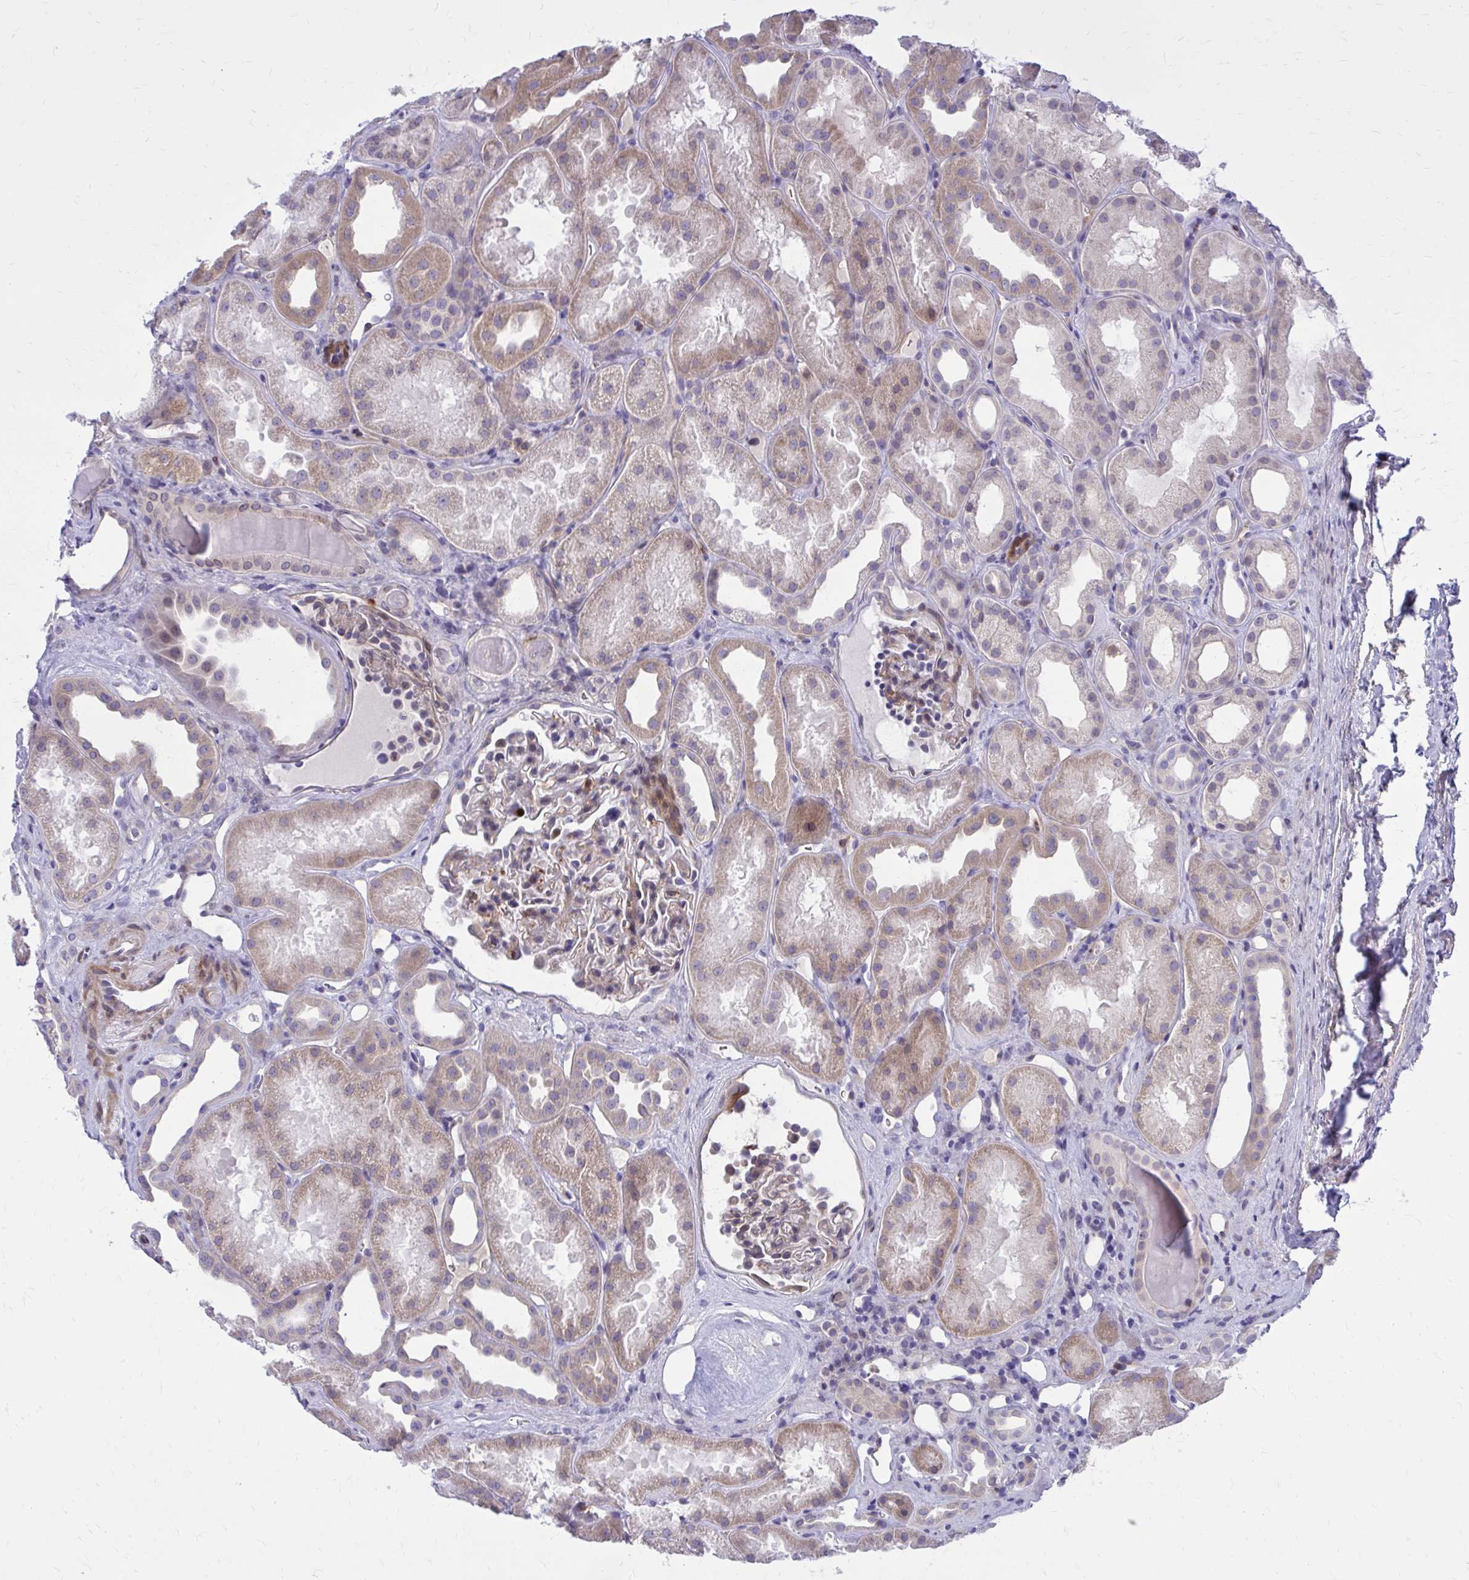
{"staining": {"intensity": "moderate", "quantity": "<25%", "location": "cytoplasmic/membranous"}, "tissue": "kidney", "cell_type": "Cells in glomeruli", "image_type": "normal", "snomed": [{"axis": "morphology", "description": "Normal tissue, NOS"}, {"axis": "topography", "description": "Kidney"}], "caption": "A high-resolution histopathology image shows immunohistochemistry staining of unremarkable kidney, which displays moderate cytoplasmic/membranous expression in about <25% of cells in glomeruli.", "gene": "ADAMTSL1", "patient": {"sex": "male", "age": 61}}